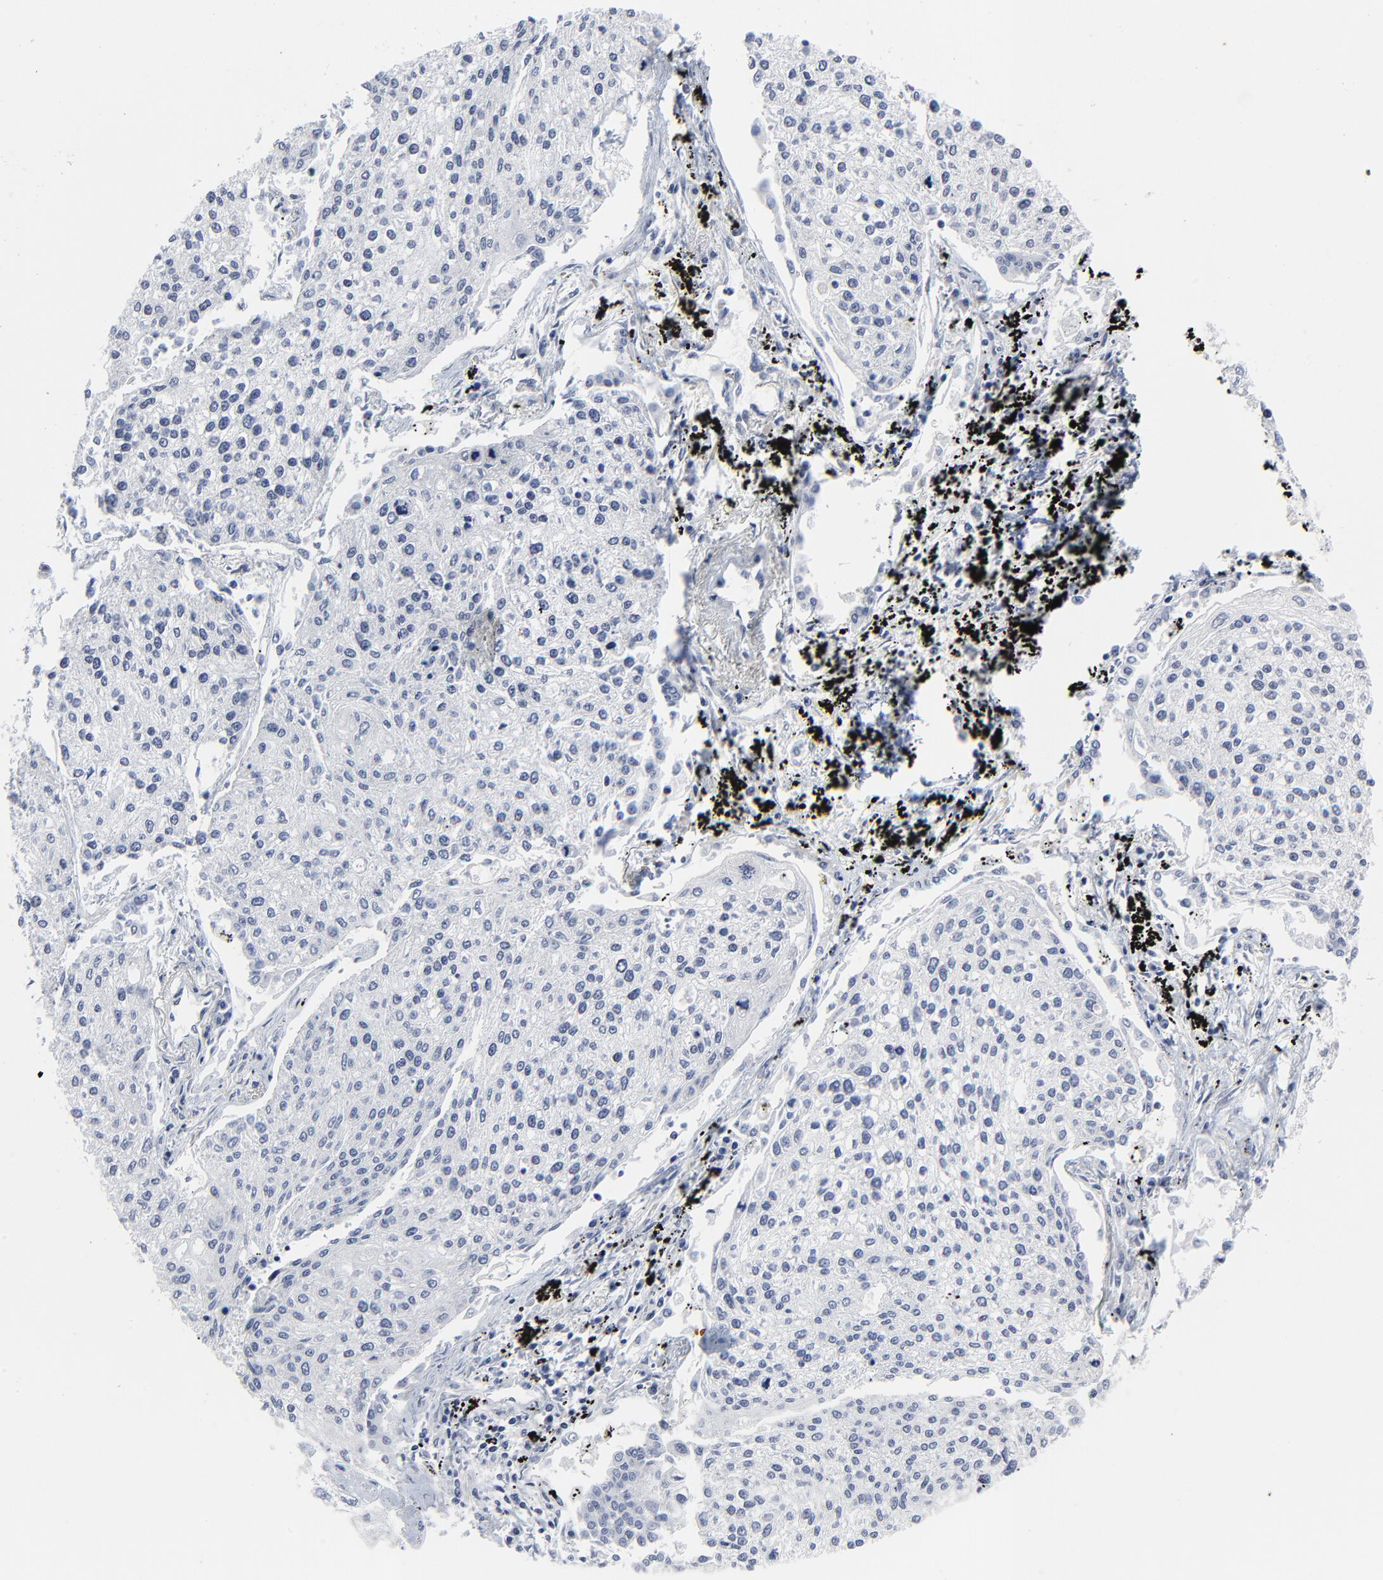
{"staining": {"intensity": "negative", "quantity": "none", "location": "none"}, "tissue": "lung cancer", "cell_type": "Tumor cells", "image_type": "cancer", "snomed": [{"axis": "morphology", "description": "Squamous cell carcinoma, NOS"}, {"axis": "topography", "description": "Lung"}], "caption": "Photomicrograph shows no significant protein positivity in tumor cells of lung cancer.", "gene": "ZNF589", "patient": {"sex": "male", "age": 75}}